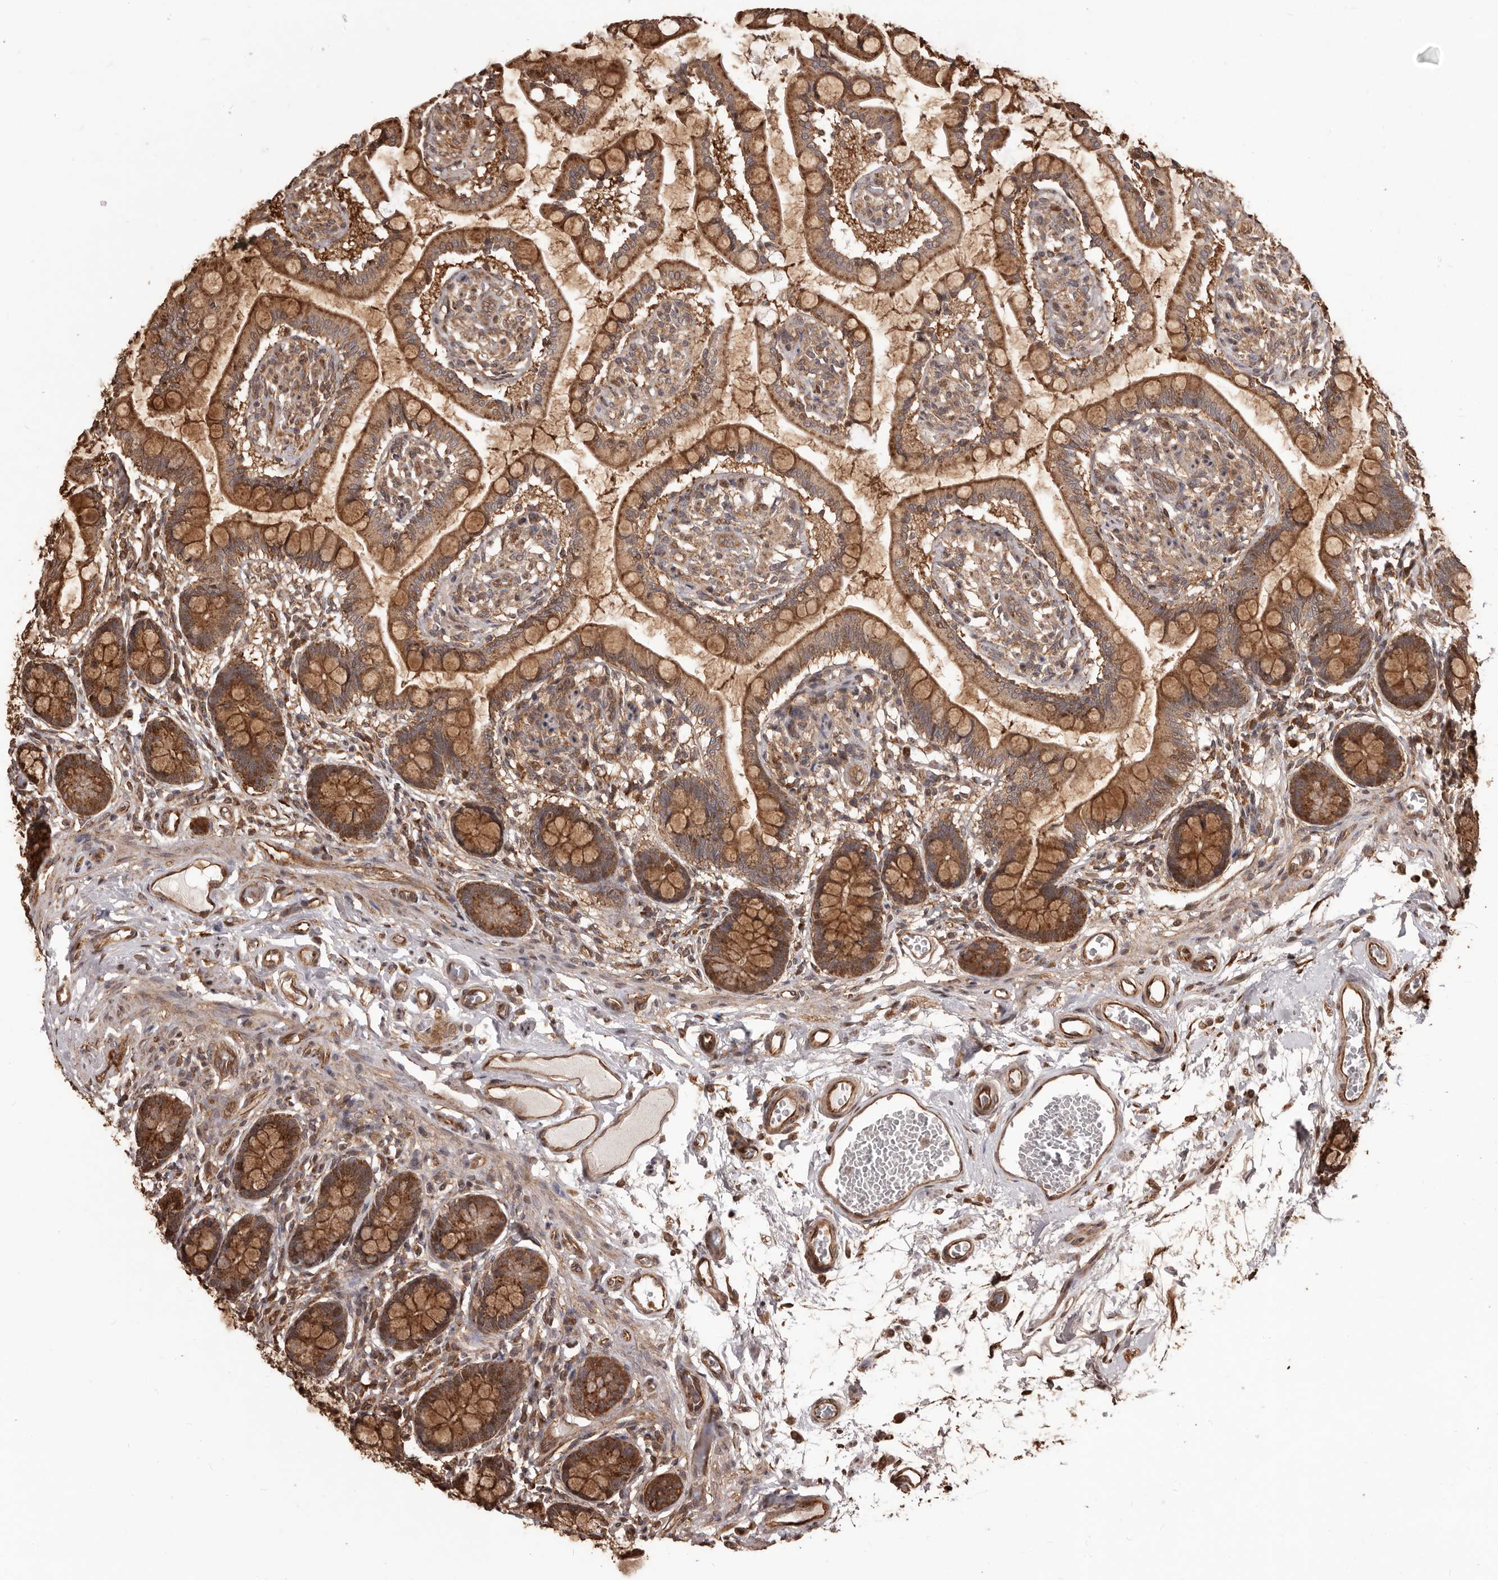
{"staining": {"intensity": "strong", "quantity": ">75%", "location": "cytoplasmic/membranous"}, "tissue": "small intestine", "cell_type": "Glandular cells", "image_type": "normal", "snomed": [{"axis": "morphology", "description": "Normal tissue, NOS"}, {"axis": "topography", "description": "Small intestine"}], "caption": "Immunohistochemical staining of unremarkable small intestine demonstrates high levels of strong cytoplasmic/membranous staining in approximately >75% of glandular cells. Ihc stains the protein of interest in brown and the nuclei are stained blue.", "gene": "MTO1", "patient": {"sex": "male", "age": 52}}